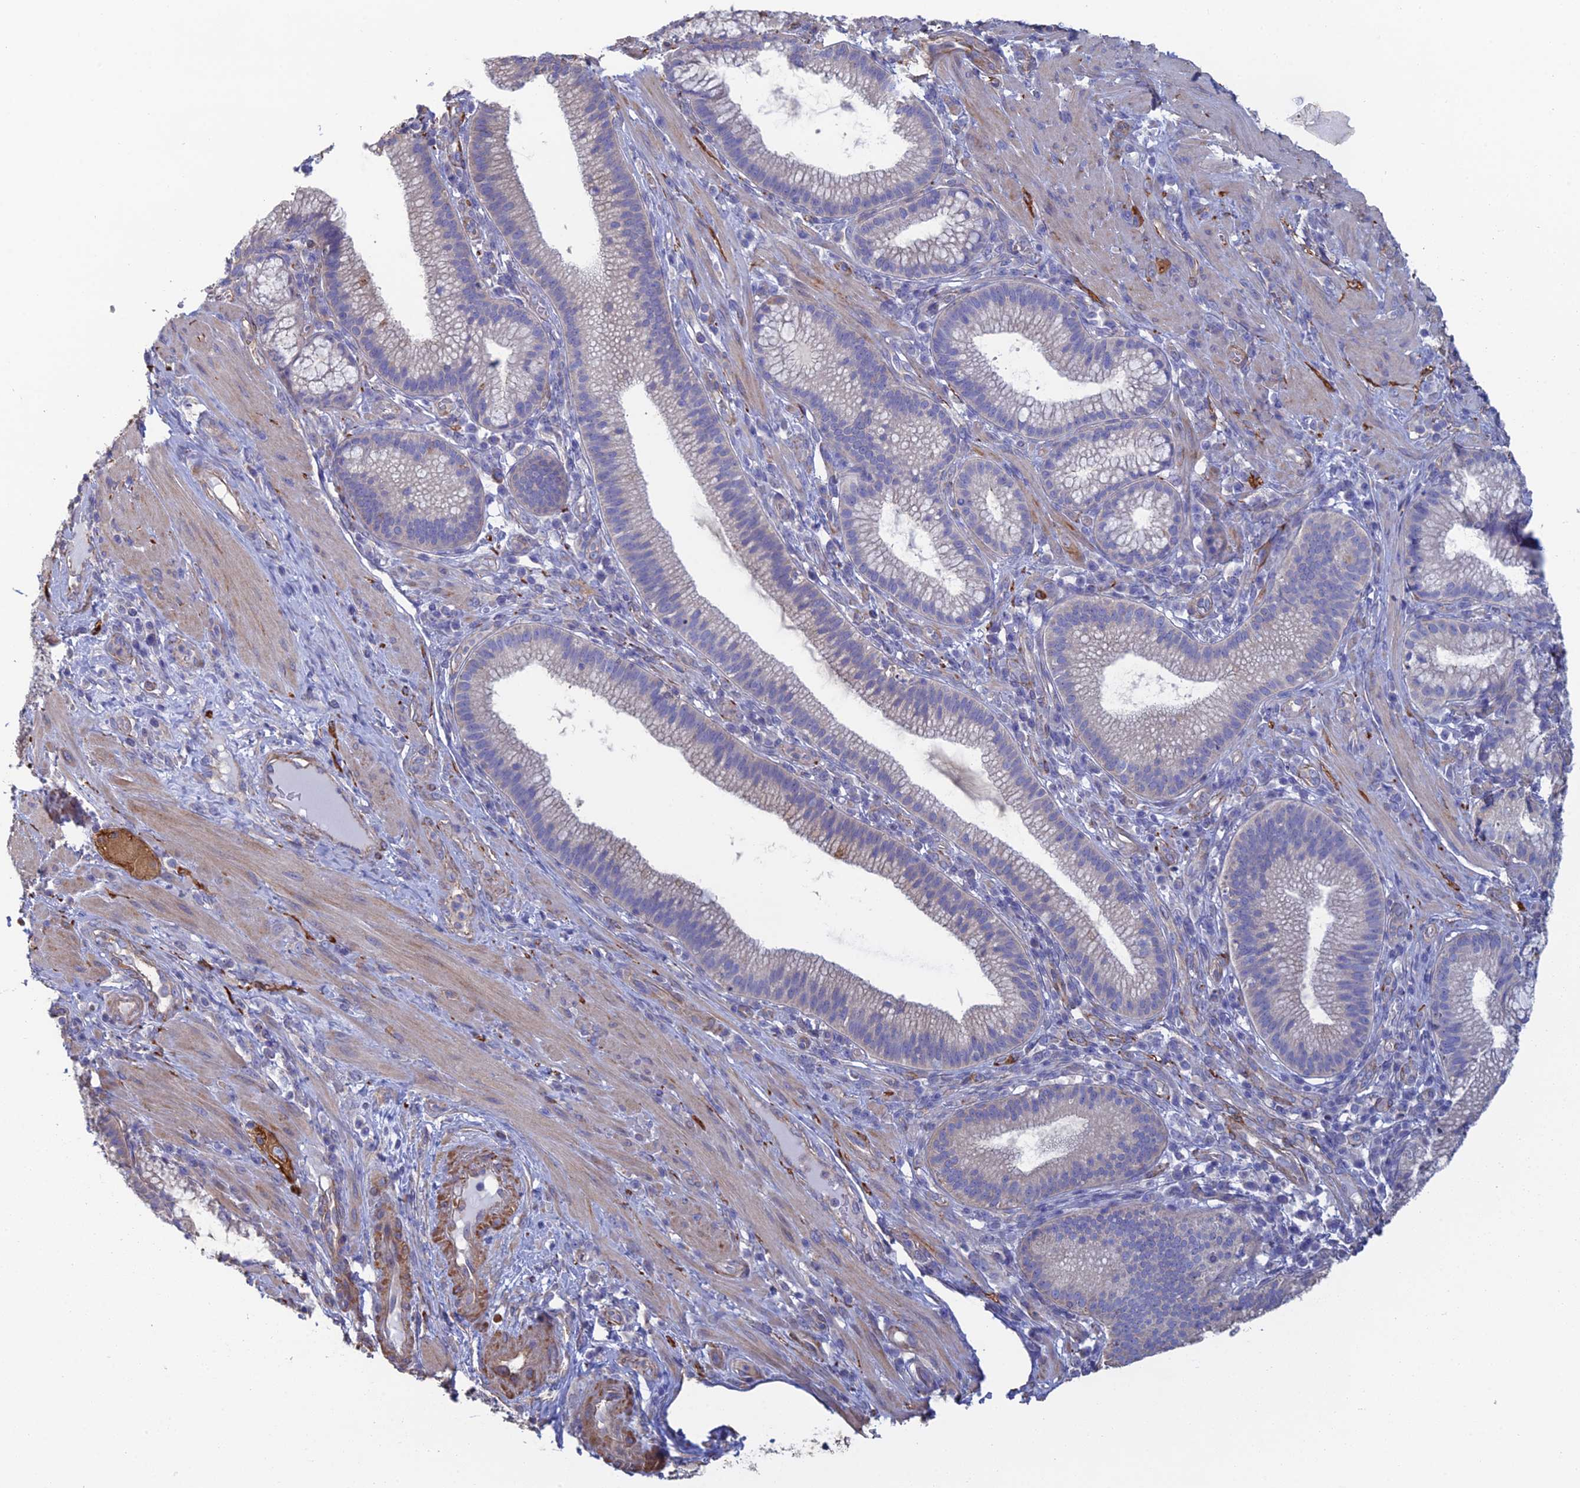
{"staining": {"intensity": "negative", "quantity": "none", "location": "none"}, "tissue": "pancreatic cancer", "cell_type": "Tumor cells", "image_type": "cancer", "snomed": [{"axis": "morphology", "description": "Adenocarcinoma, NOS"}, {"axis": "topography", "description": "Pancreas"}], "caption": "The image exhibits no significant positivity in tumor cells of pancreatic adenocarcinoma.", "gene": "PCDHA5", "patient": {"sex": "male", "age": 72}}